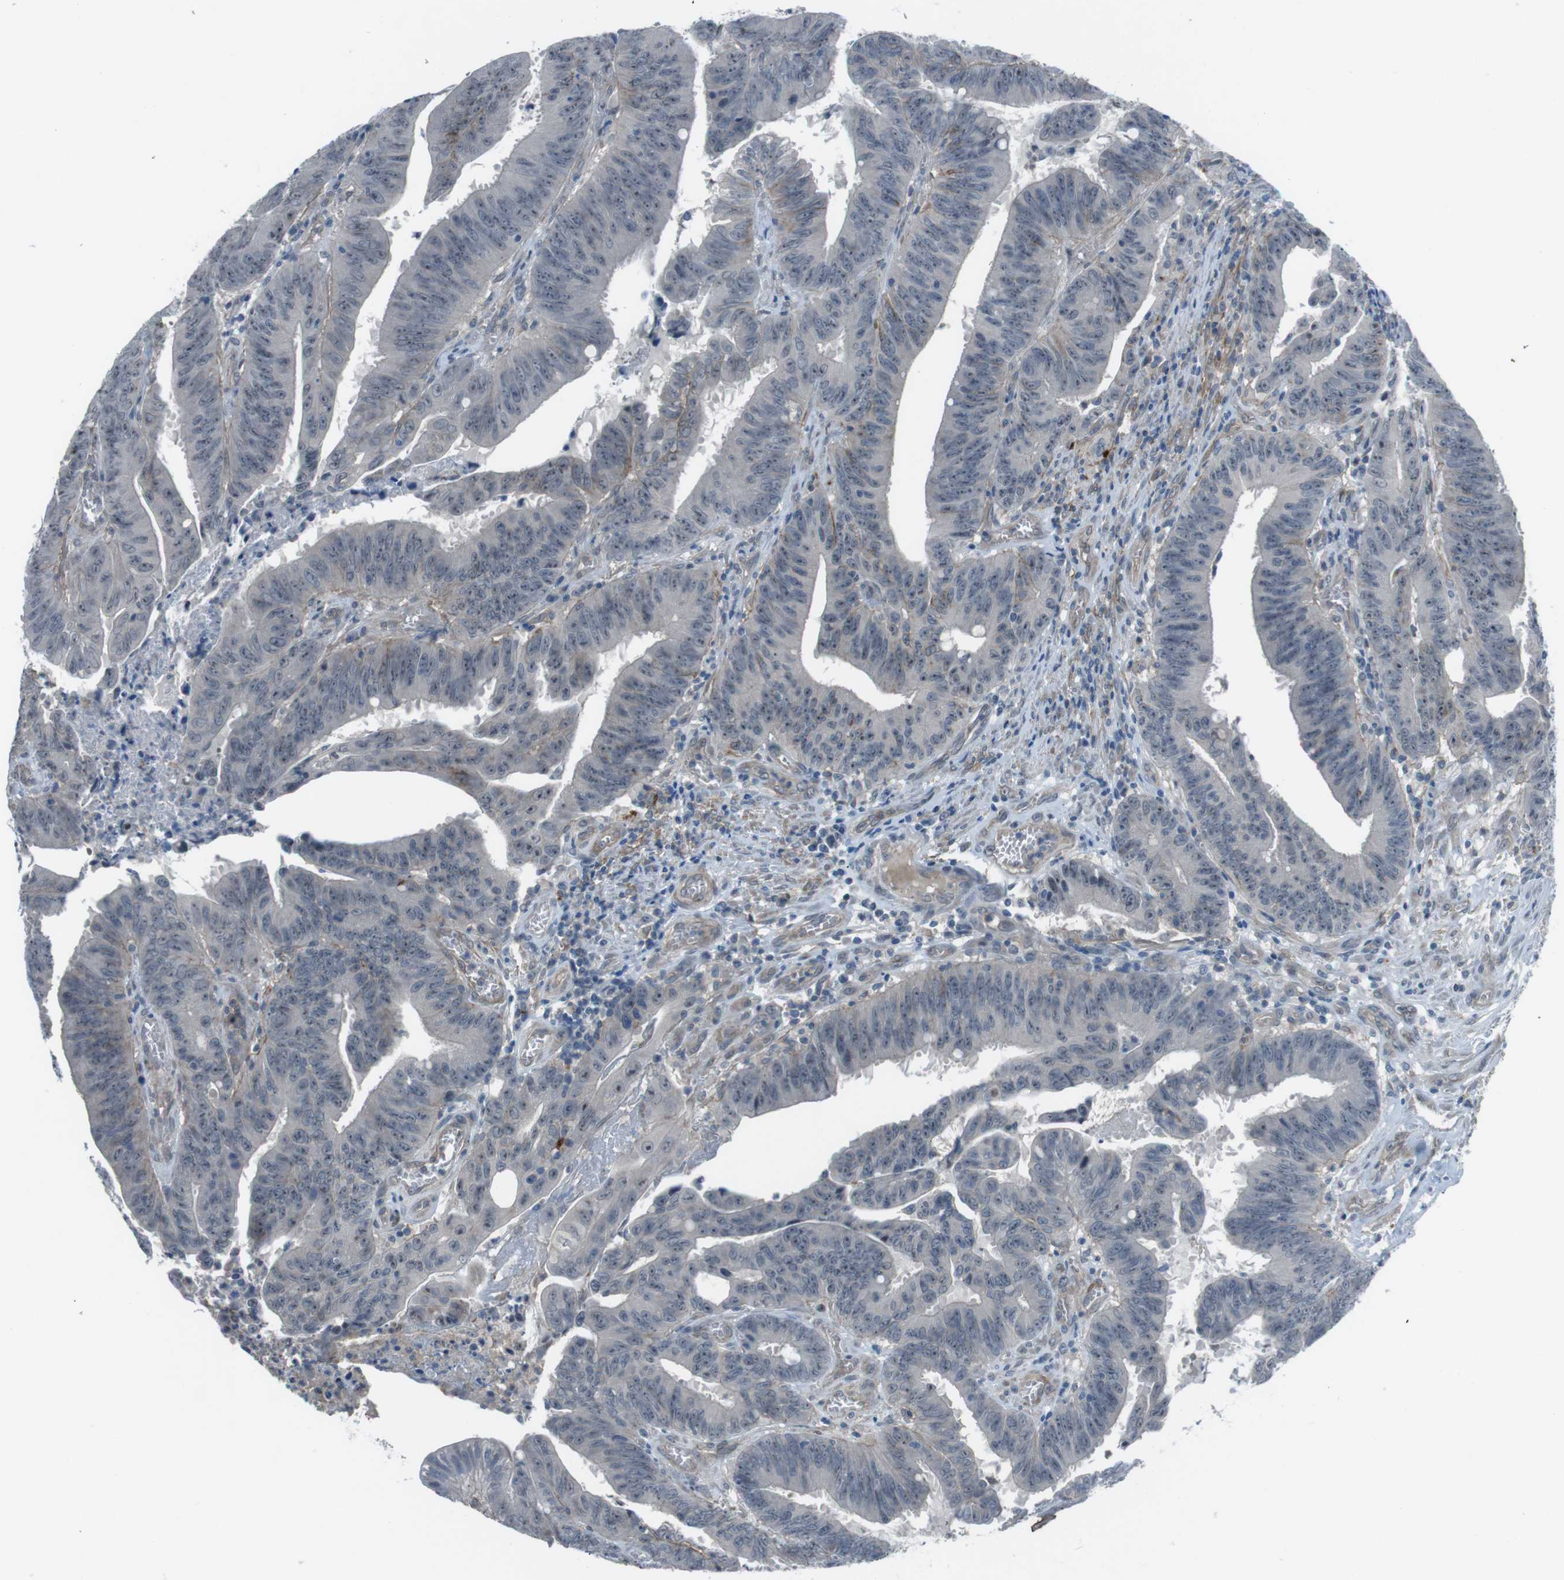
{"staining": {"intensity": "negative", "quantity": "none", "location": "none"}, "tissue": "colorectal cancer", "cell_type": "Tumor cells", "image_type": "cancer", "snomed": [{"axis": "morphology", "description": "Adenocarcinoma, NOS"}, {"axis": "topography", "description": "Colon"}], "caption": "The immunohistochemistry image has no significant staining in tumor cells of adenocarcinoma (colorectal) tissue.", "gene": "ANK2", "patient": {"sex": "male", "age": 45}}